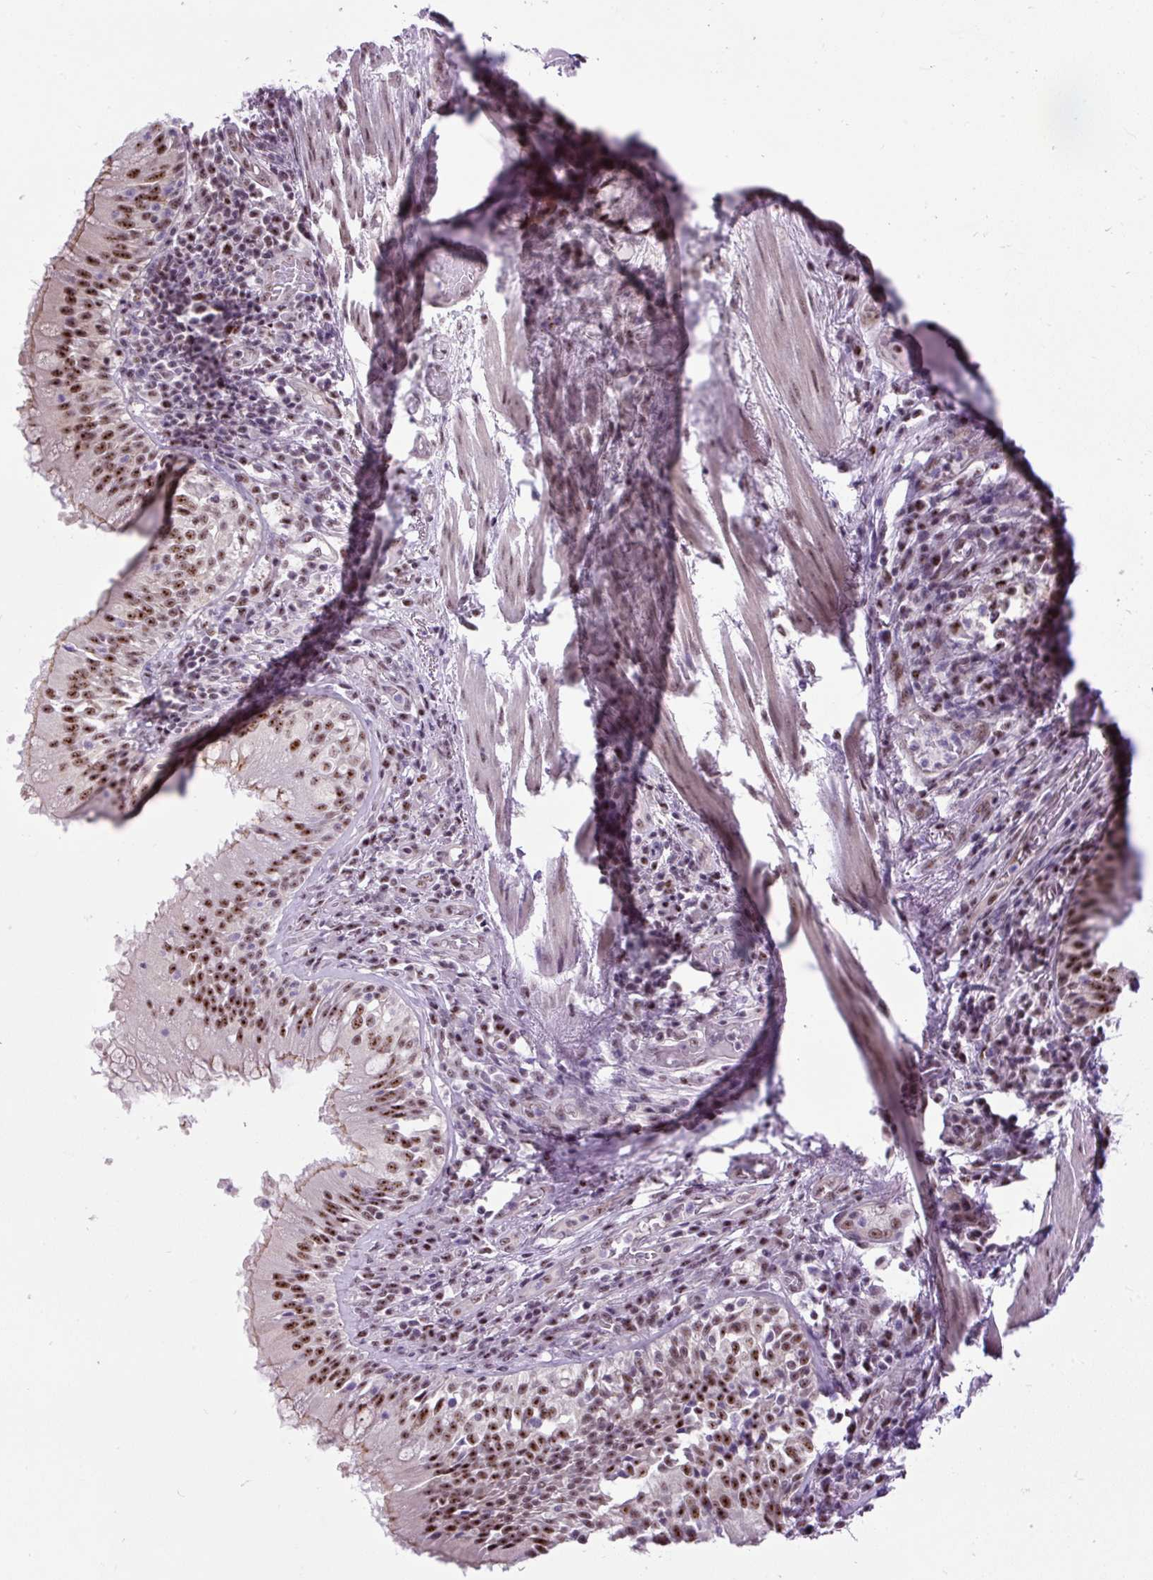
{"staining": {"intensity": "negative", "quantity": "none", "location": "none"}, "tissue": "soft tissue", "cell_type": "Fibroblasts", "image_type": "normal", "snomed": [{"axis": "morphology", "description": "Normal tissue, NOS"}, {"axis": "topography", "description": "Cartilage tissue"}, {"axis": "topography", "description": "Bronchus"}], "caption": "Immunohistochemistry (IHC) histopathology image of normal soft tissue stained for a protein (brown), which shows no staining in fibroblasts.", "gene": "SMC5", "patient": {"sex": "male", "age": 56}}